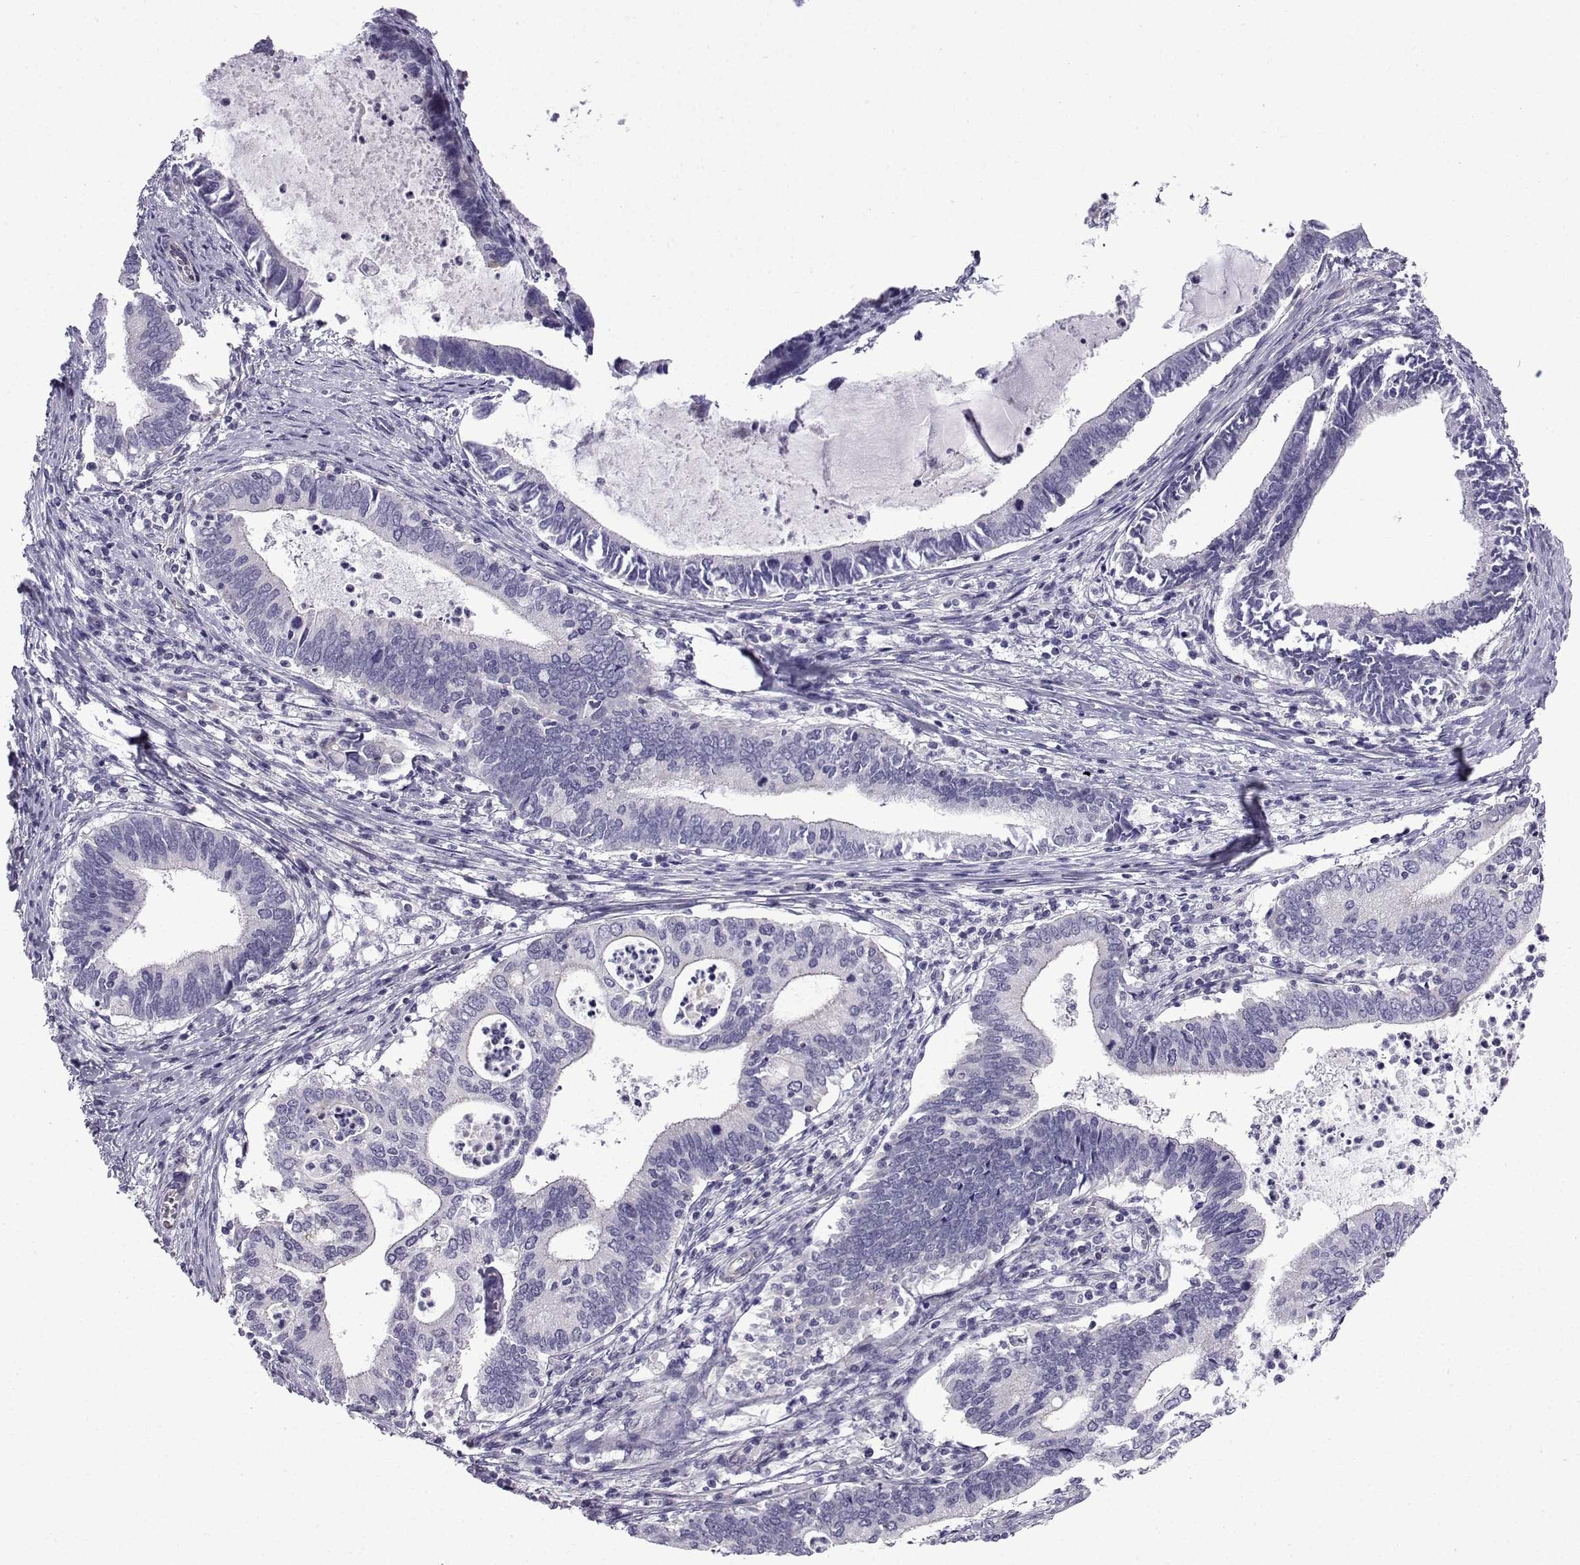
{"staining": {"intensity": "negative", "quantity": "none", "location": "none"}, "tissue": "cervical cancer", "cell_type": "Tumor cells", "image_type": "cancer", "snomed": [{"axis": "morphology", "description": "Adenocarcinoma, NOS"}, {"axis": "topography", "description": "Cervix"}], "caption": "Human adenocarcinoma (cervical) stained for a protein using immunohistochemistry (IHC) exhibits no positivity in tumor cells.", "gene": "CFAP53", "patient": {"sex": "female", "age": 42}}